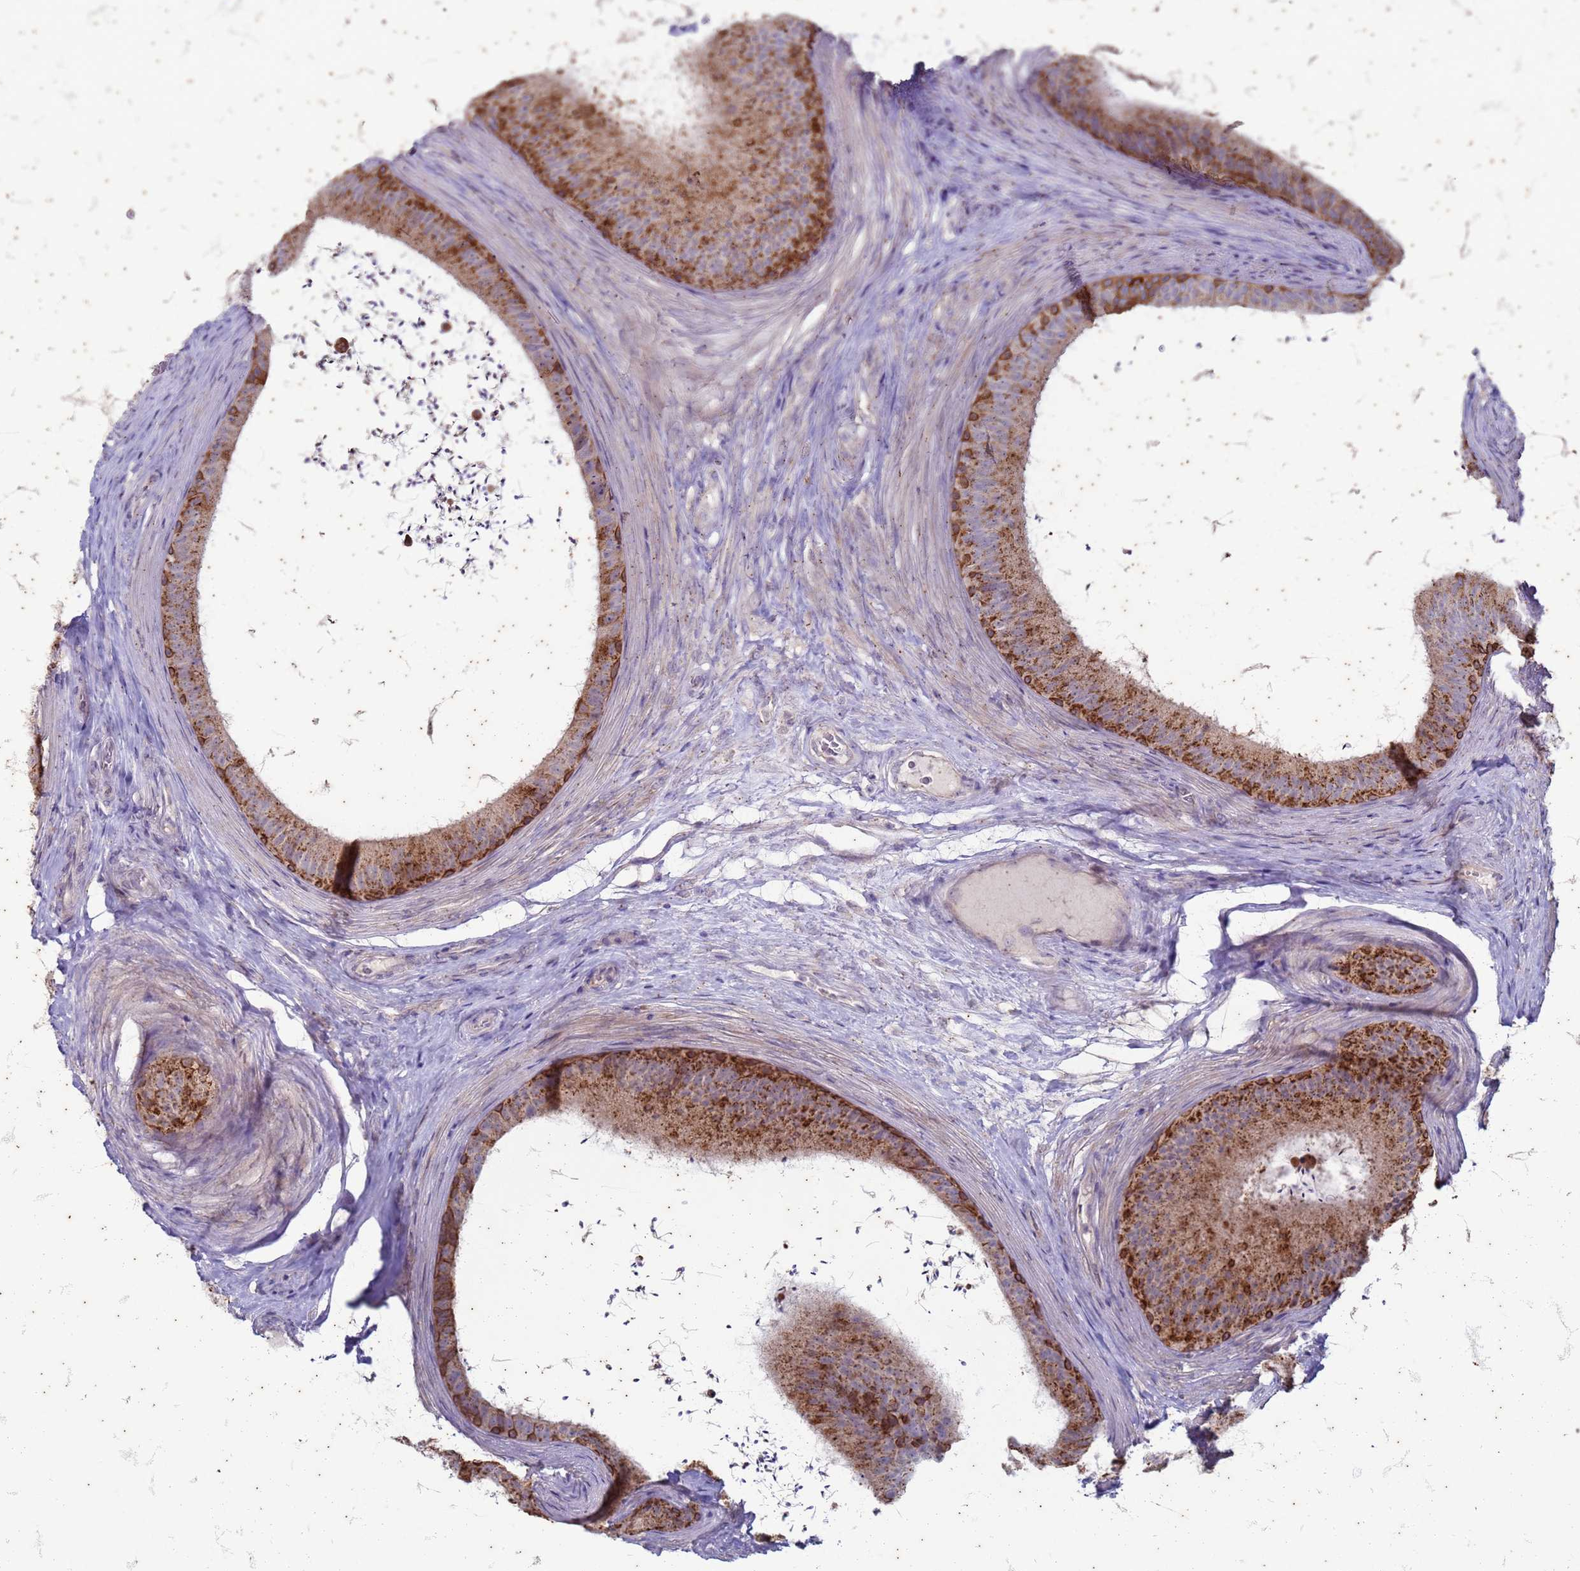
{"staining": {"intensity": "strong", "quantity": ">75%", "location": "cytoplasmic/membranous"}, "tissue": "epididymis", "cell_type": "Glandular cells", "image_type": "normal", "snomed": [{"axis": "morphology", "description": "Normal tissue, NOS"}, {"axis": "topography", "description": "Testis"}, {"axis": "topography", "description": "Epididymis"}], "caption": "A brown stain labels strong cytoplasmic/membranous positivity of a protein in glandular cells of benign epididymis.", "gene": "SUCO", "patient": {"sex": "male", "age": 41}}